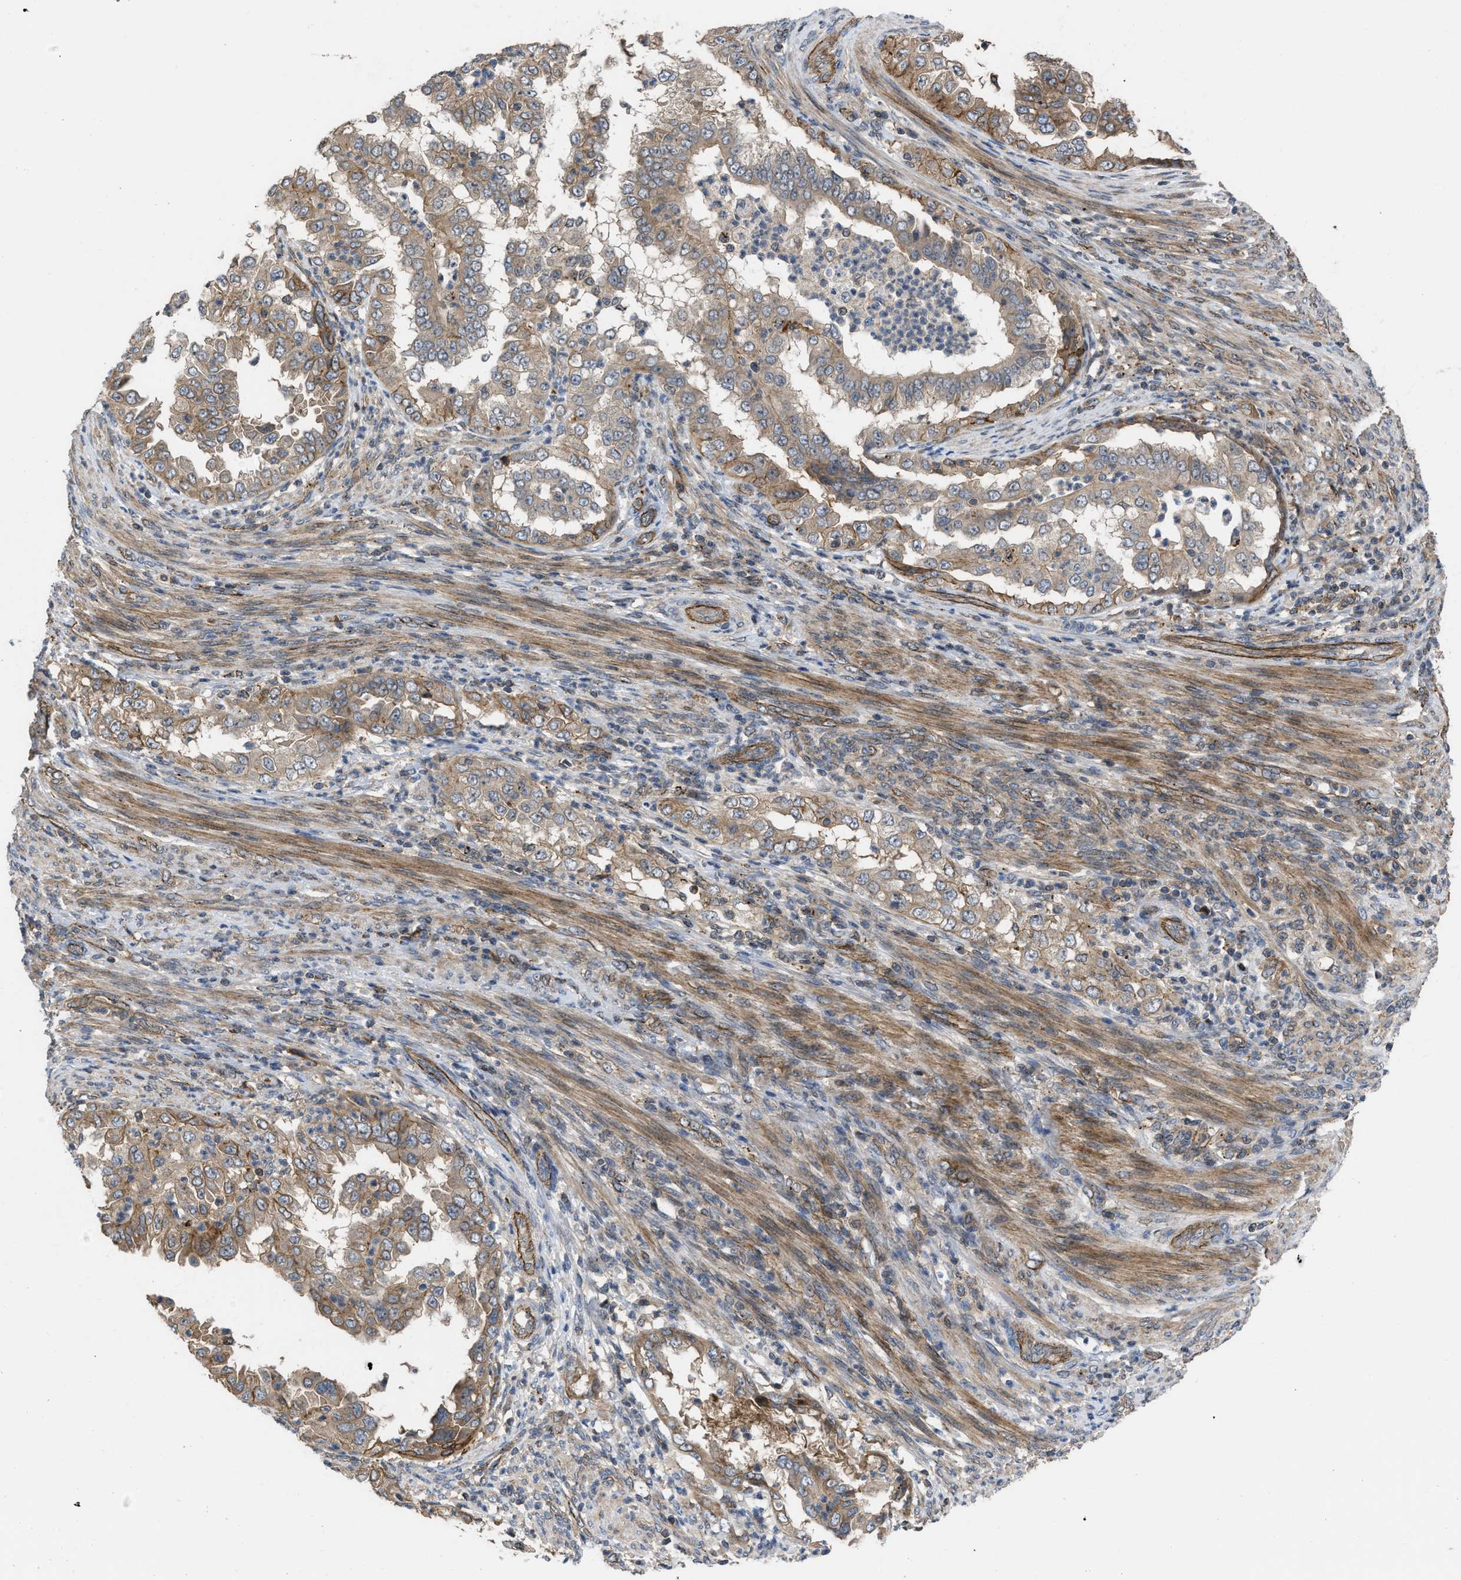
{"staining": {"intensity": "moderate", "quantity": ">75%", "location": "cytoplasmic/membranous"}, "tissue": "endometrial cancer", "cell_type": "Tumor cells", "image_type": "cancer", "snomed": [{"axis": "morphology", "description": "Adenocarcinoma, NOS"}, {"axis": "topography", "description": "Endometrium"}], "caption": "Moderate cytoplasmic/membranous positivity for a protein is seen in about >75% of tumor cells of endometrial cancer using immunohistochemistry.", "gene": "GPATCH2L", "patient": {"sex": "female", "age": 85}}